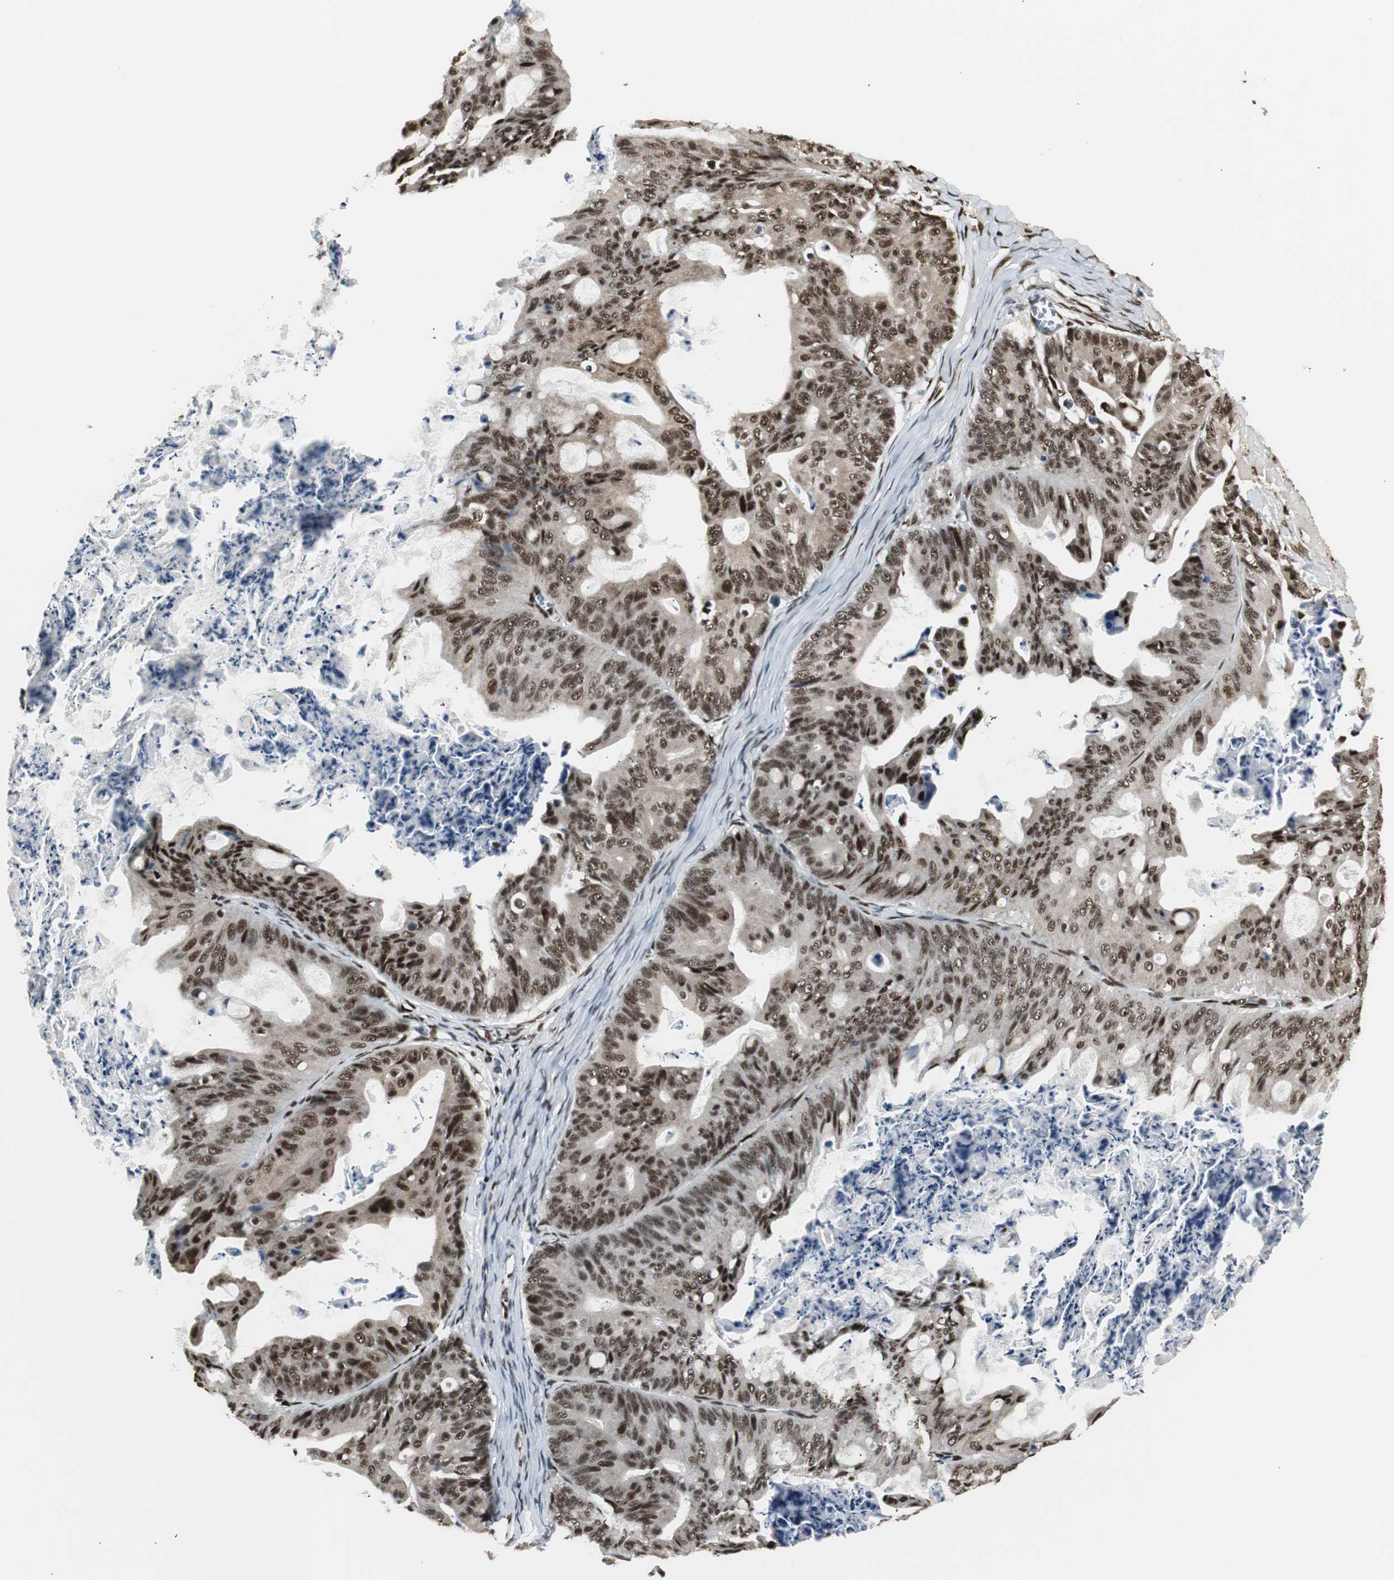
{"staining": {"intensity": "moderate", "quantity": ">75%", "location": "nuclear"}, "tissue": "ovarian cancer", "cell_type": "Tumor cells", "image_type": "cancer", "snomed": [{"axis": "morphology", "description": "Cystadenocarcinoma, mucinous, NOS"}, {"axis": "topography", "description": "Ovary"}], "caption": "Immunohistochemistry (IHC) of human ovarian cancer (mucinous cystadenocarcinoma) reveals medium levels of moderate nuclear expression in about >75% of tumor cells.", "gene": "PARN", "patient": {"sex": "female", "age": 36}}